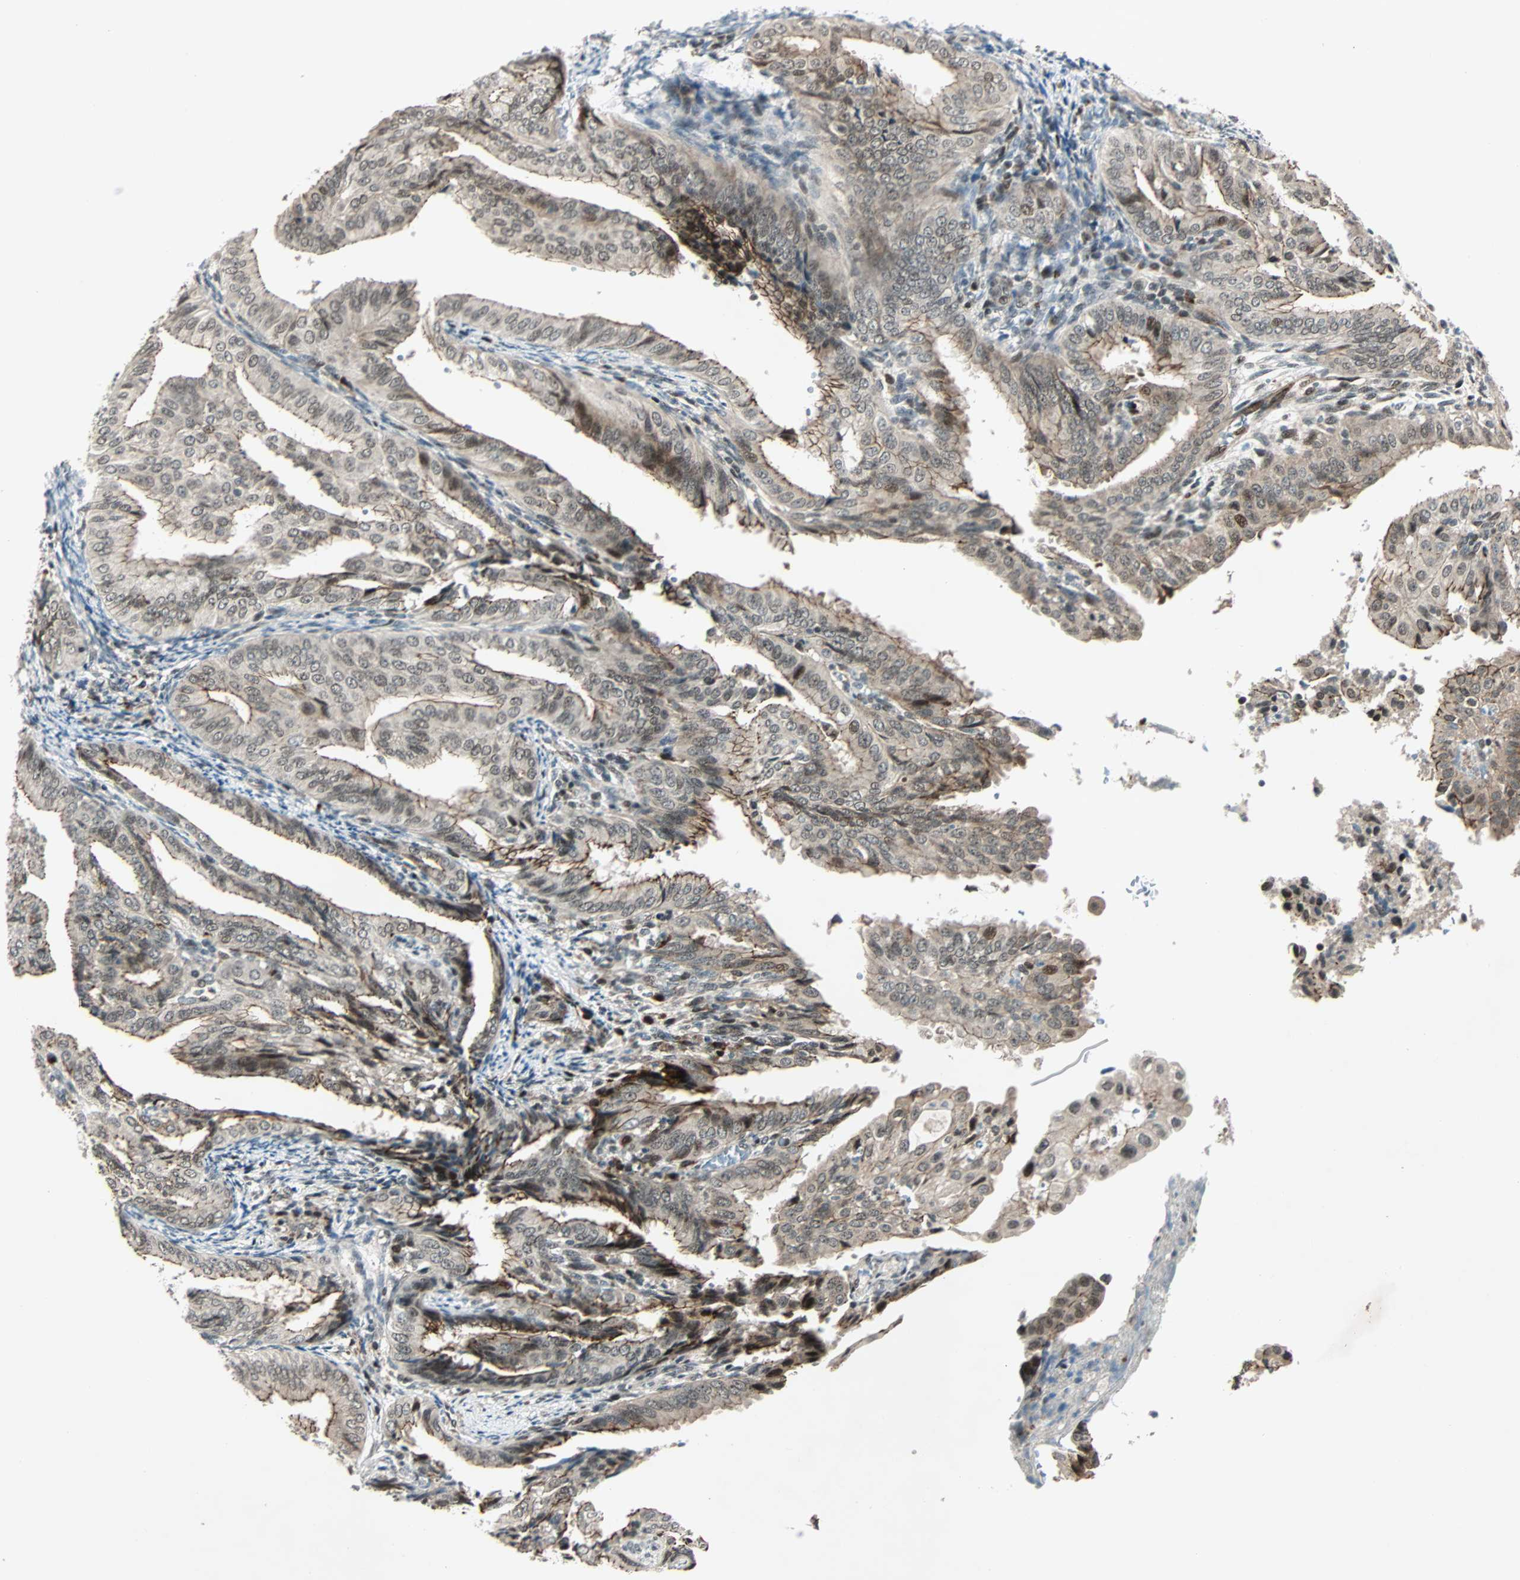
{"staining": {"intensity": "moderate", "quantity": "25%-75%", "location": "cytoplasmic/membranous,nuclear"}, "tissue": "endometrial cancer", "cell_type": "Tumor cells", "image_type": "cancer", "snomed": [{"axis": "morphology", "description": "Adenocarcinoma, NOS"}, {"axis": "topography", "description": "Endometrium"}], "caption": "A high-resolution photomicrograph shows IHC staining of endometrial cancer, which shows moderate cytoplasmic/membranous and nuclear expression in about 25%-75% of tumor cells.", "gene": "CBX4", "patient": {"sex": "female", "age": 58}}